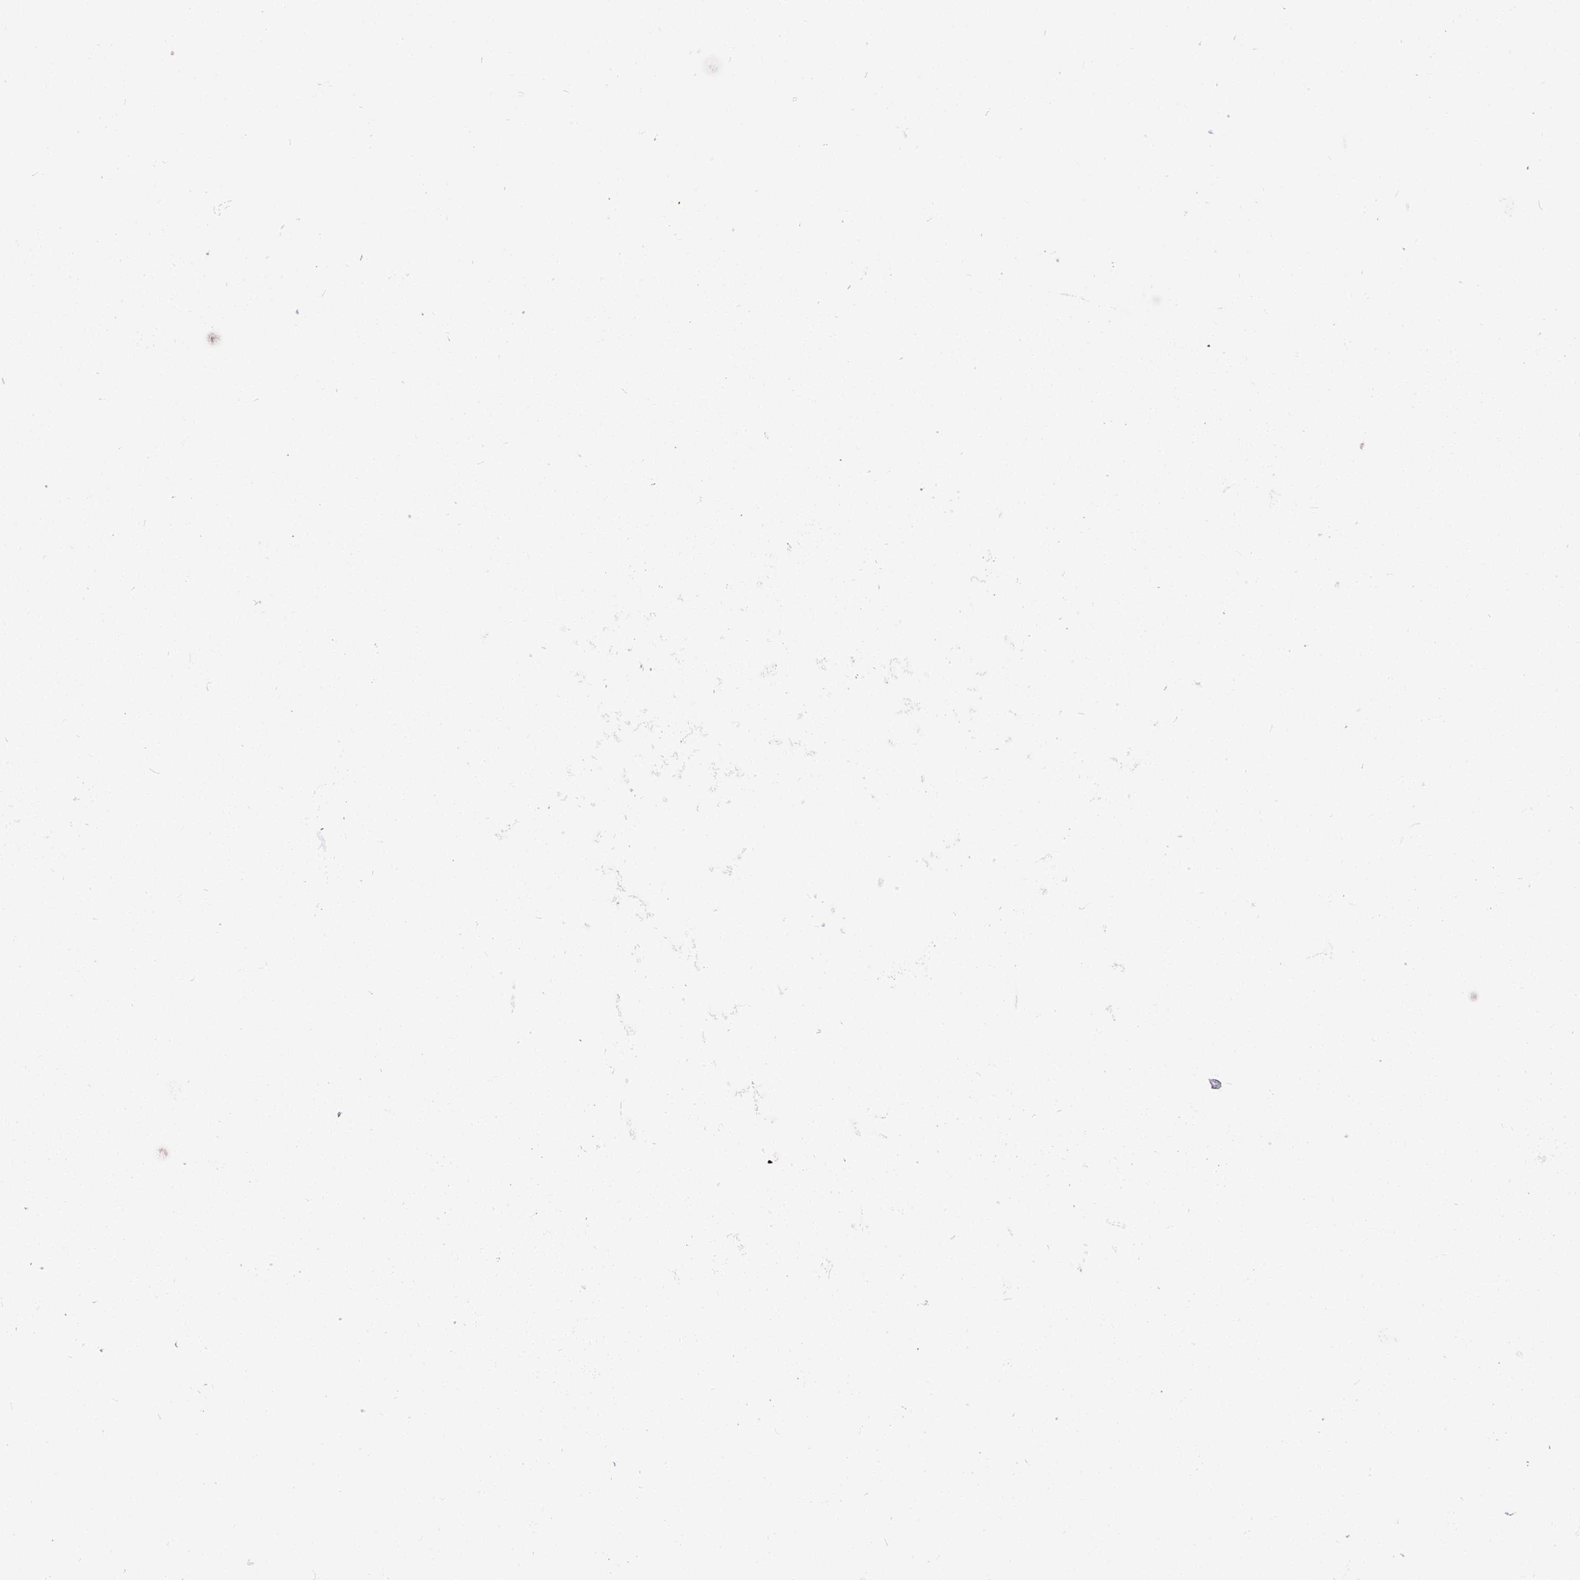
{"staining": {"intensity": "negative", "quantity": "none", "location": "none"}, "tissue": "renal cancer", "cell_type": "Tumor cells", "image_type": "cancer", "snomed": [{"axis": "morphology", "description": "Adenocarcinoma, NOS"}, {"axis": "topography", "description": "Kidney"}], "caption": "Immunohistochemistry (IHC) histopathology image of renal cancer (adenocarcinoma) stained for a protein (brown), which exhibits no expression in tumor cells.", "gene": "HSPB6", "patient": {"sex": "male", "age": 63}}